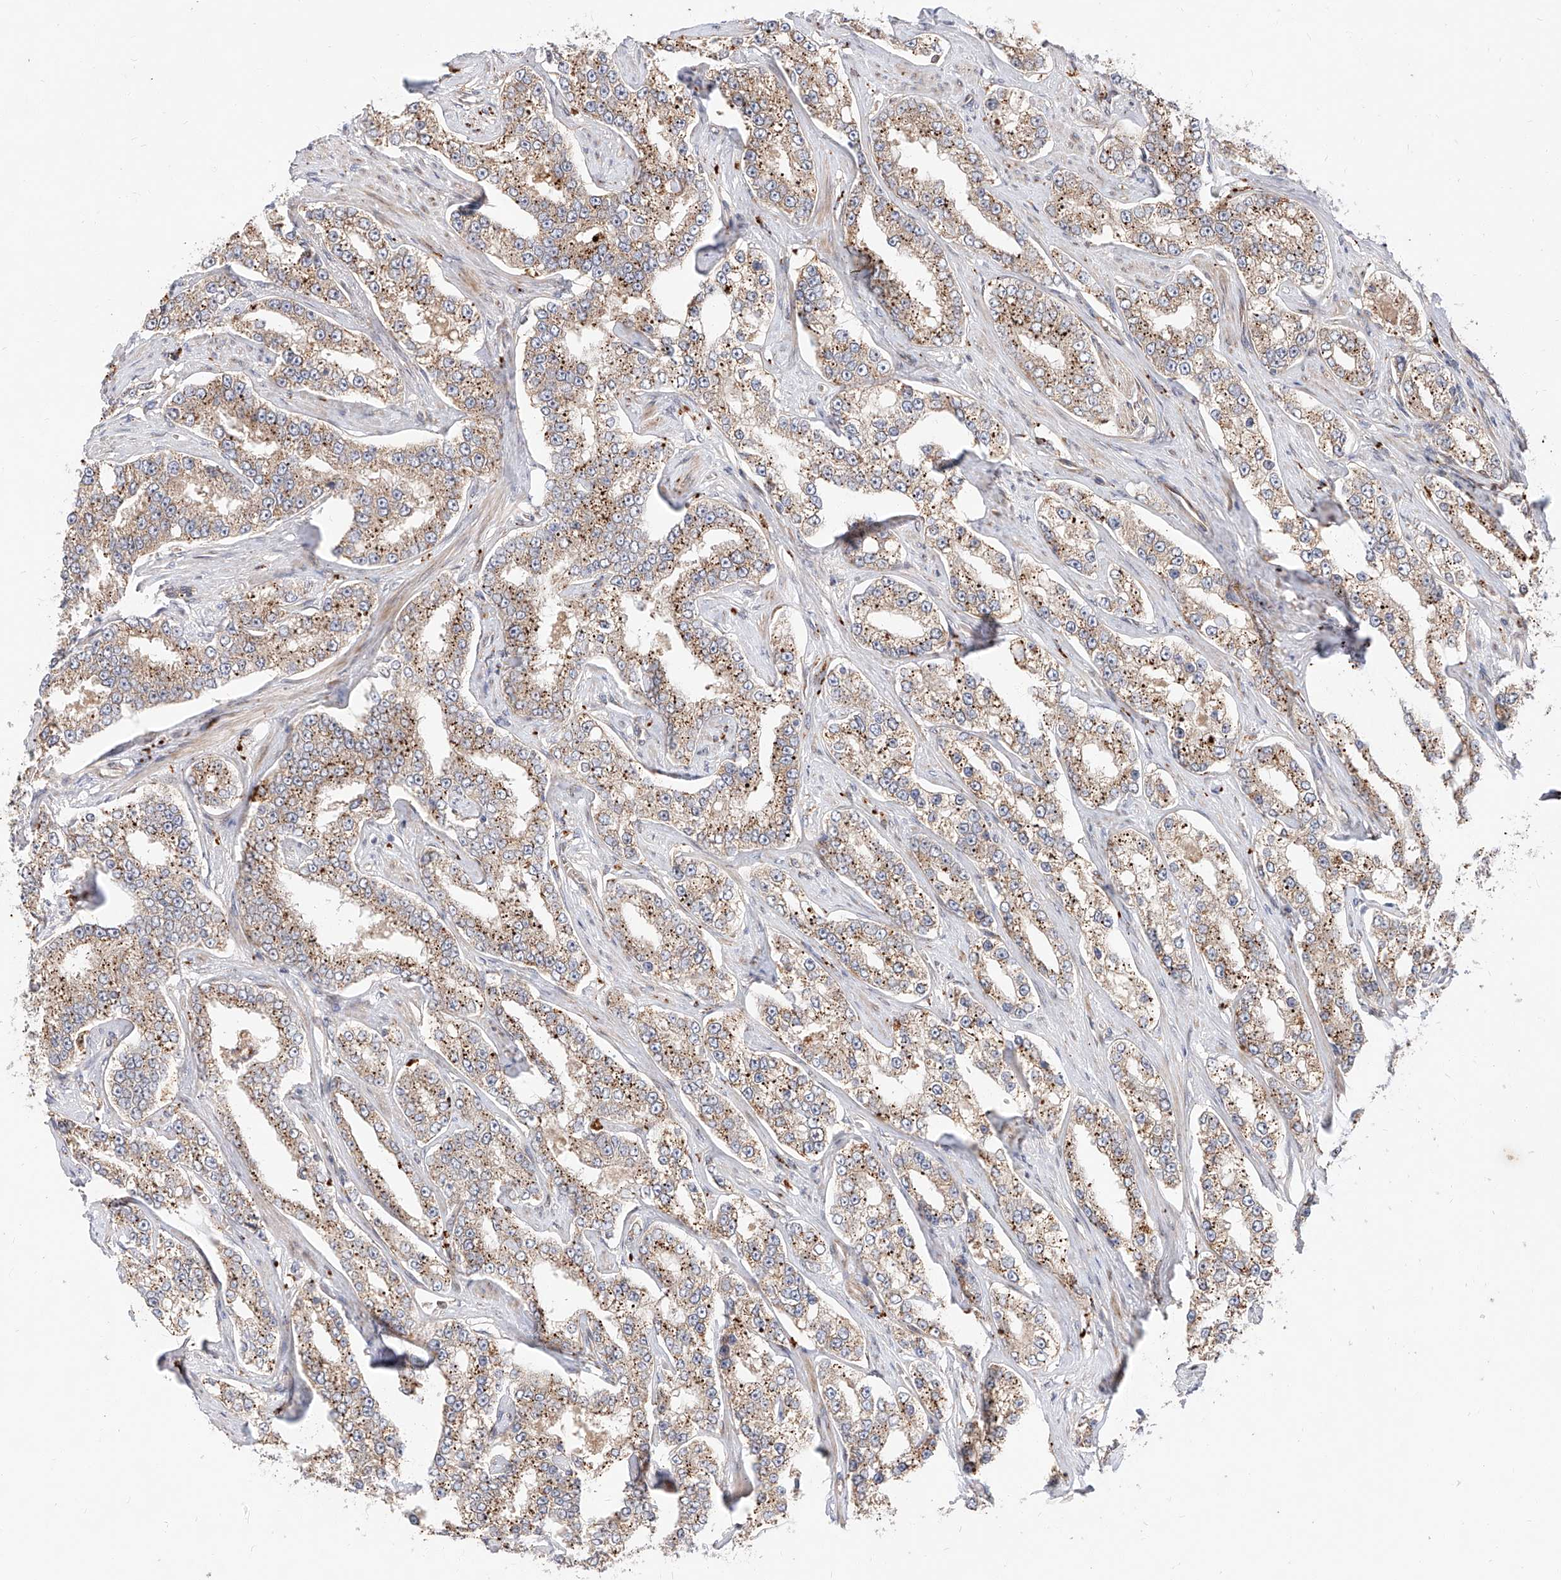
{"staining": {"intensity": "moderate", "quantity": ">75%", "location": "cytoplasmic/membranous"}, "tissue": "prostate cancer", "cell_type": "Tumor cells", "image_type": "cancer", "snomed": [{"axis": "morphology", "description": "Normal tissue, NOS"}, {"axis": "morphology", "description": "Adenocarcinoma, High grade"}, {"axis": "topography", "description": "Prostate"}], "caption": "Immunohistochemistry (IHC) (DAB (3,3'-diaminobenzidine)) staining of human high-grade adenocarcinoma (prostate) exhibits moderate cytoplasmic/membranous protein expression in approximately >75% of tumor cells.", "gene": "DIRAS3", "patient": {"sex": "male", "age": 83}}